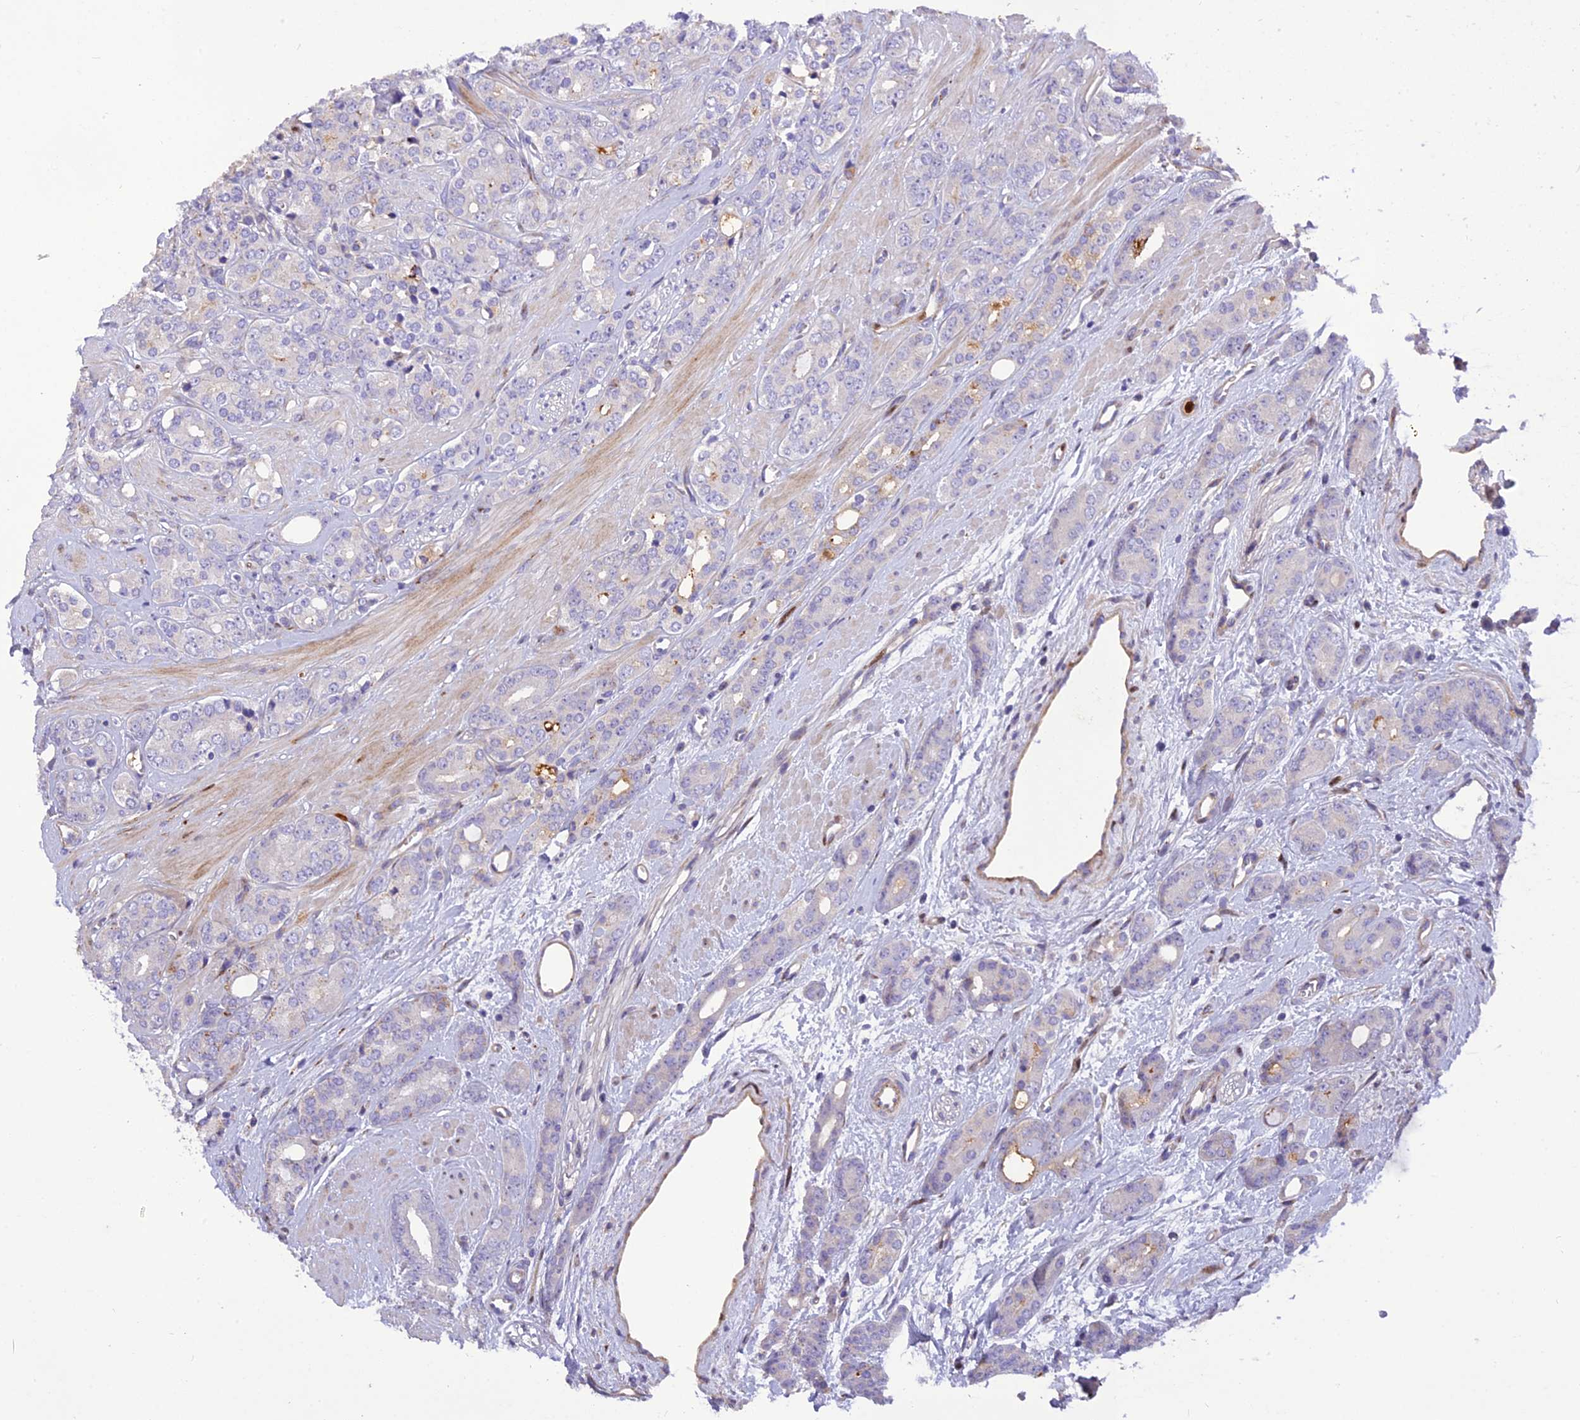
{"staining": {"intensity": "negative", "quantity": "none", "location": "none"}, "tissue": "prostate cancer", "cell_type": "Tumor cells", "image_type": "cancer", "snomed": [{"axis": "morphology", "description": "Adenocarcinoma, High grade"}, {"axis": "topography", "description": "Prostate"}], "caption": "A micrograph of human prostate high-grade adenocarcinoma is negative for staining in tumor cells. (Stains: DAB IHC with hematoxylin counter stain, Microscopy: brightfield microscopy at high magnification).", "gene": "CPSF4L", "patient": {"sex": "male", "age": 62}}